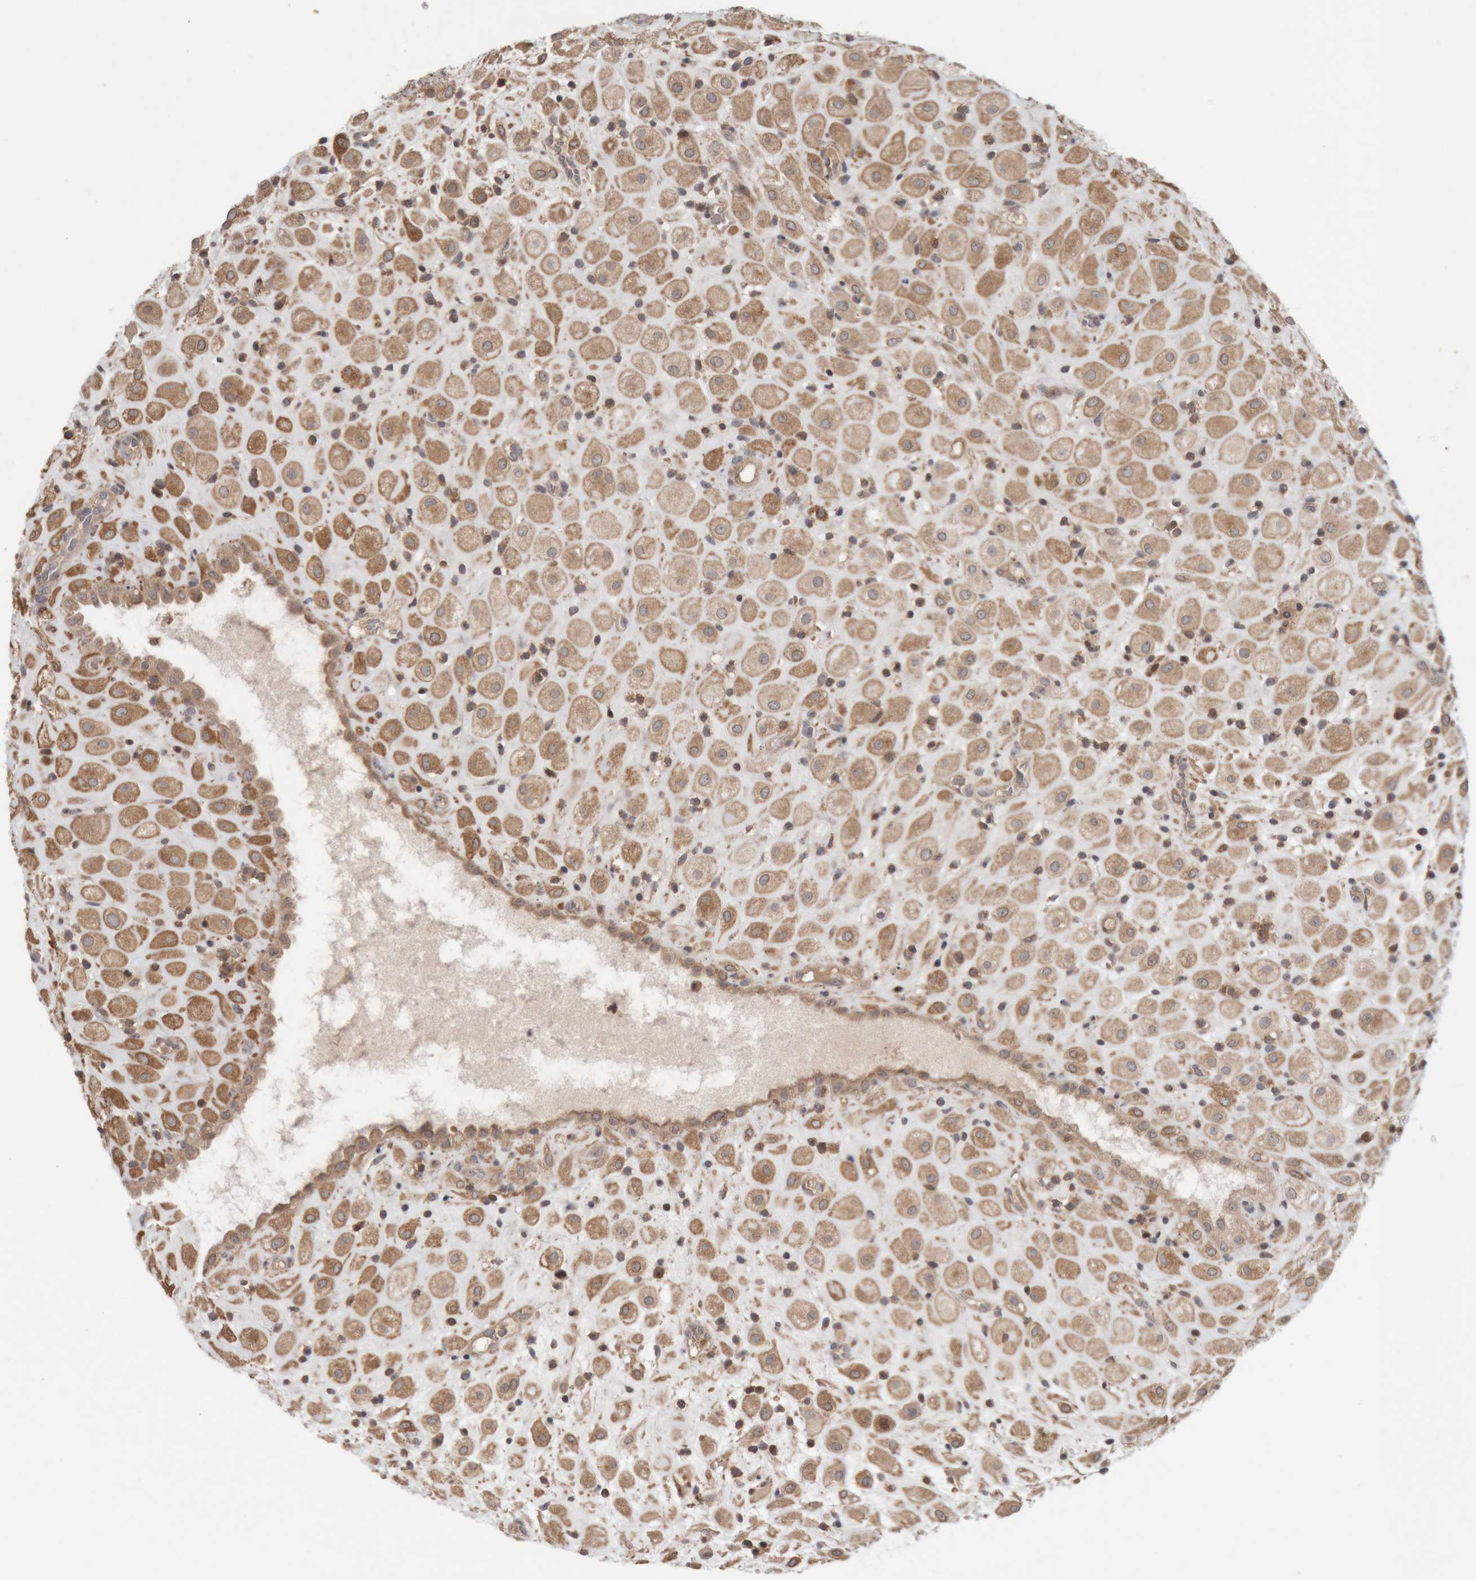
{"staining": {"intensity": "moderate", "quantity": ">75%", "location": "cytoplasmic/membranous"}, "tissue": "placenta", "cell_type": "Decidual cells", "image_type": "normal", "snomed": [{"axis": "morphology", "description": "Normal tissue, NOS"}, {"axis": "topography", "description": "Placenta"}], "caption": "Immunohistochemical staining of unremarkable human placenta demonstrates moderate cytoplasmic/membranous protein expression in approximately >75% of decidual cells. (Brightfield microscopy of DAB IHC at high magnification).", "gene": "KIF21B", "patient": {"sex": "female", "age": 35}}